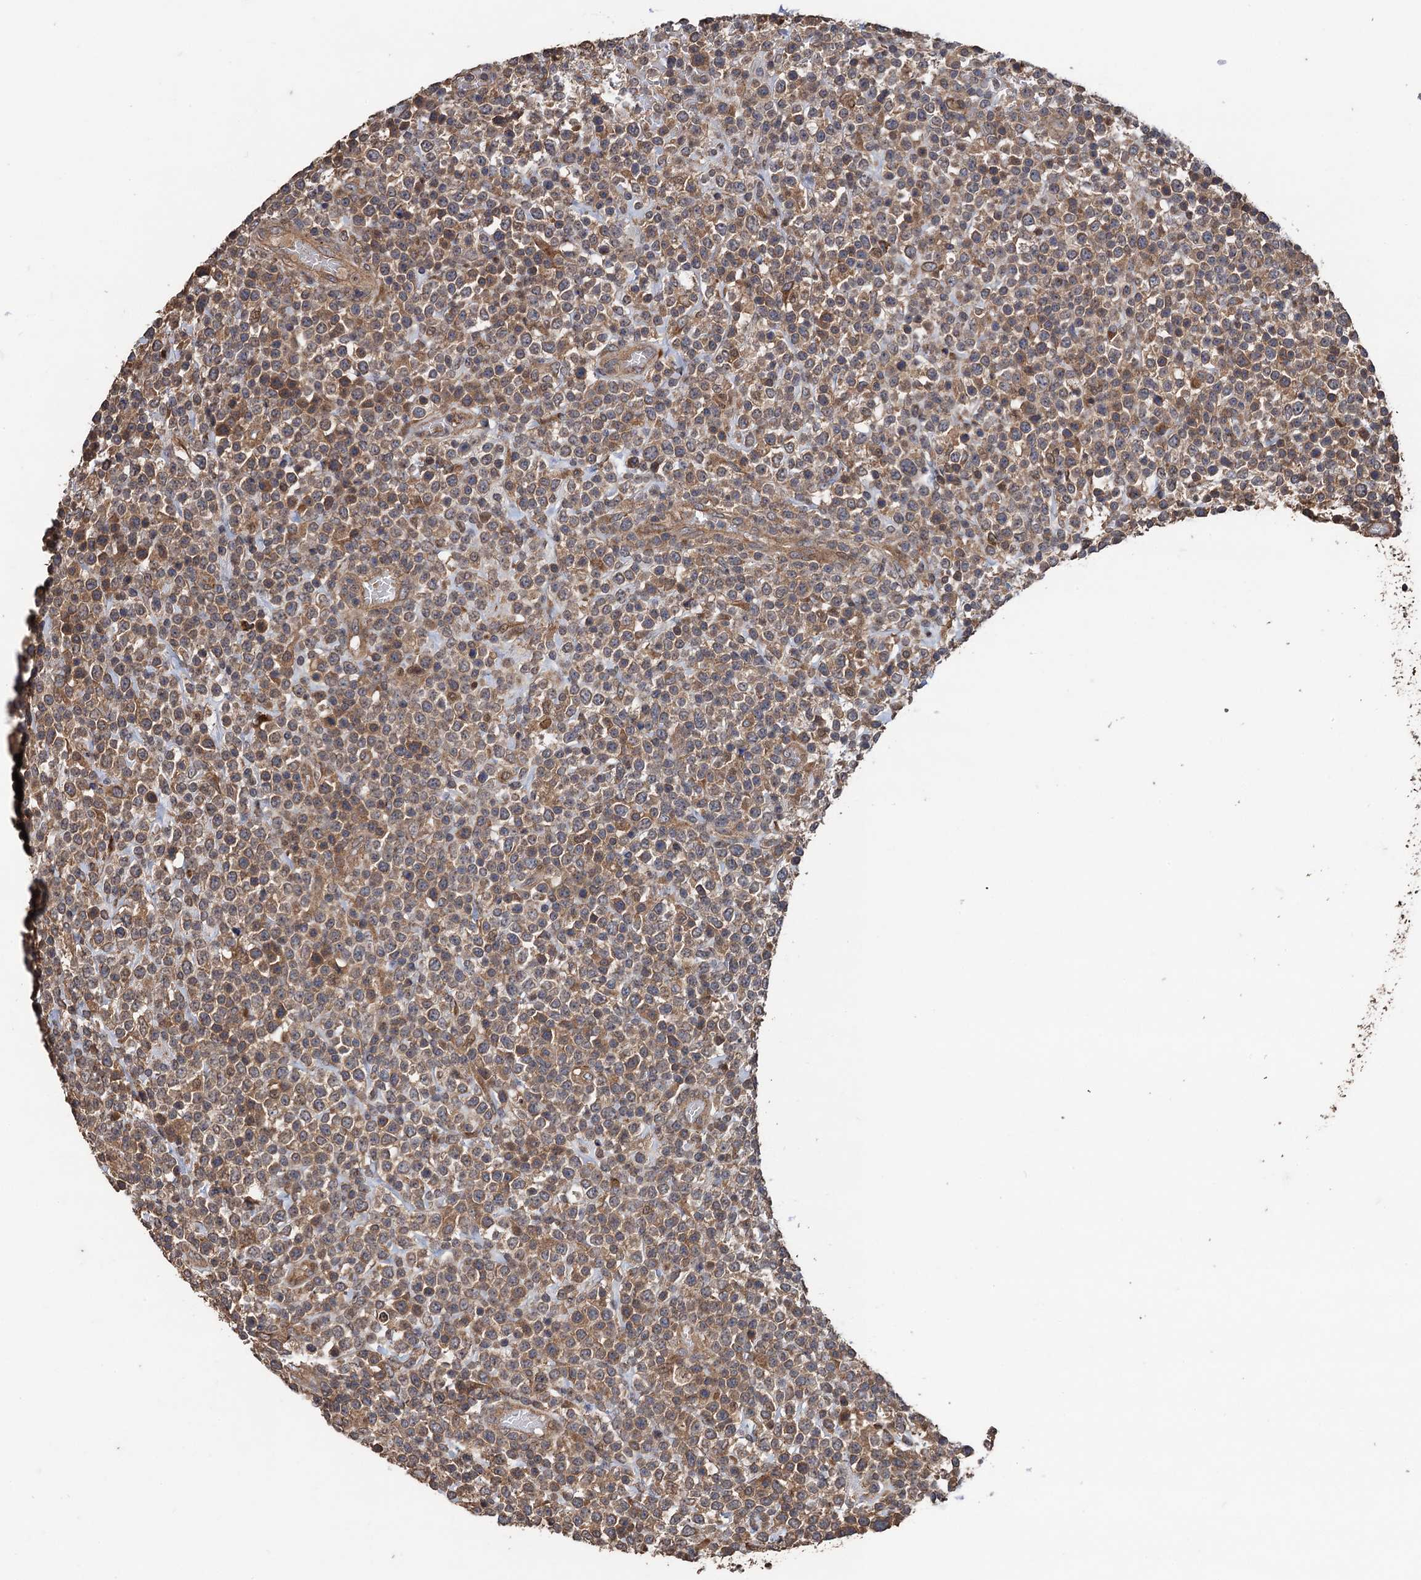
{"staining": {"intensity": "weak", "quantity": ">75%", "location": "cytoplasmic/membranous"}, "tissue": "lymphoma", "cell_type": "Tumor cells", "image_type": "cancer", "snomed": [{"axis": "morphology", "description": "Malignant lymphoma, non-Hodgkin's type, High grade"}, {"axis": "topography", "description": "Colon"}], "caption": "High-grade malignant lymphoma, non-Hodgkin's type stained with DAB immunohistochemistry (IHC) displays low levels of weak cytoplasmic/membranous positivity in about >75% of tumor cells. (DAB (3,3'-diaminobenzidine) IHC with brightfield microscopy, high magnification).", "gene": "TMEM39B", "patient": {"sex": "female", "age": 53}}